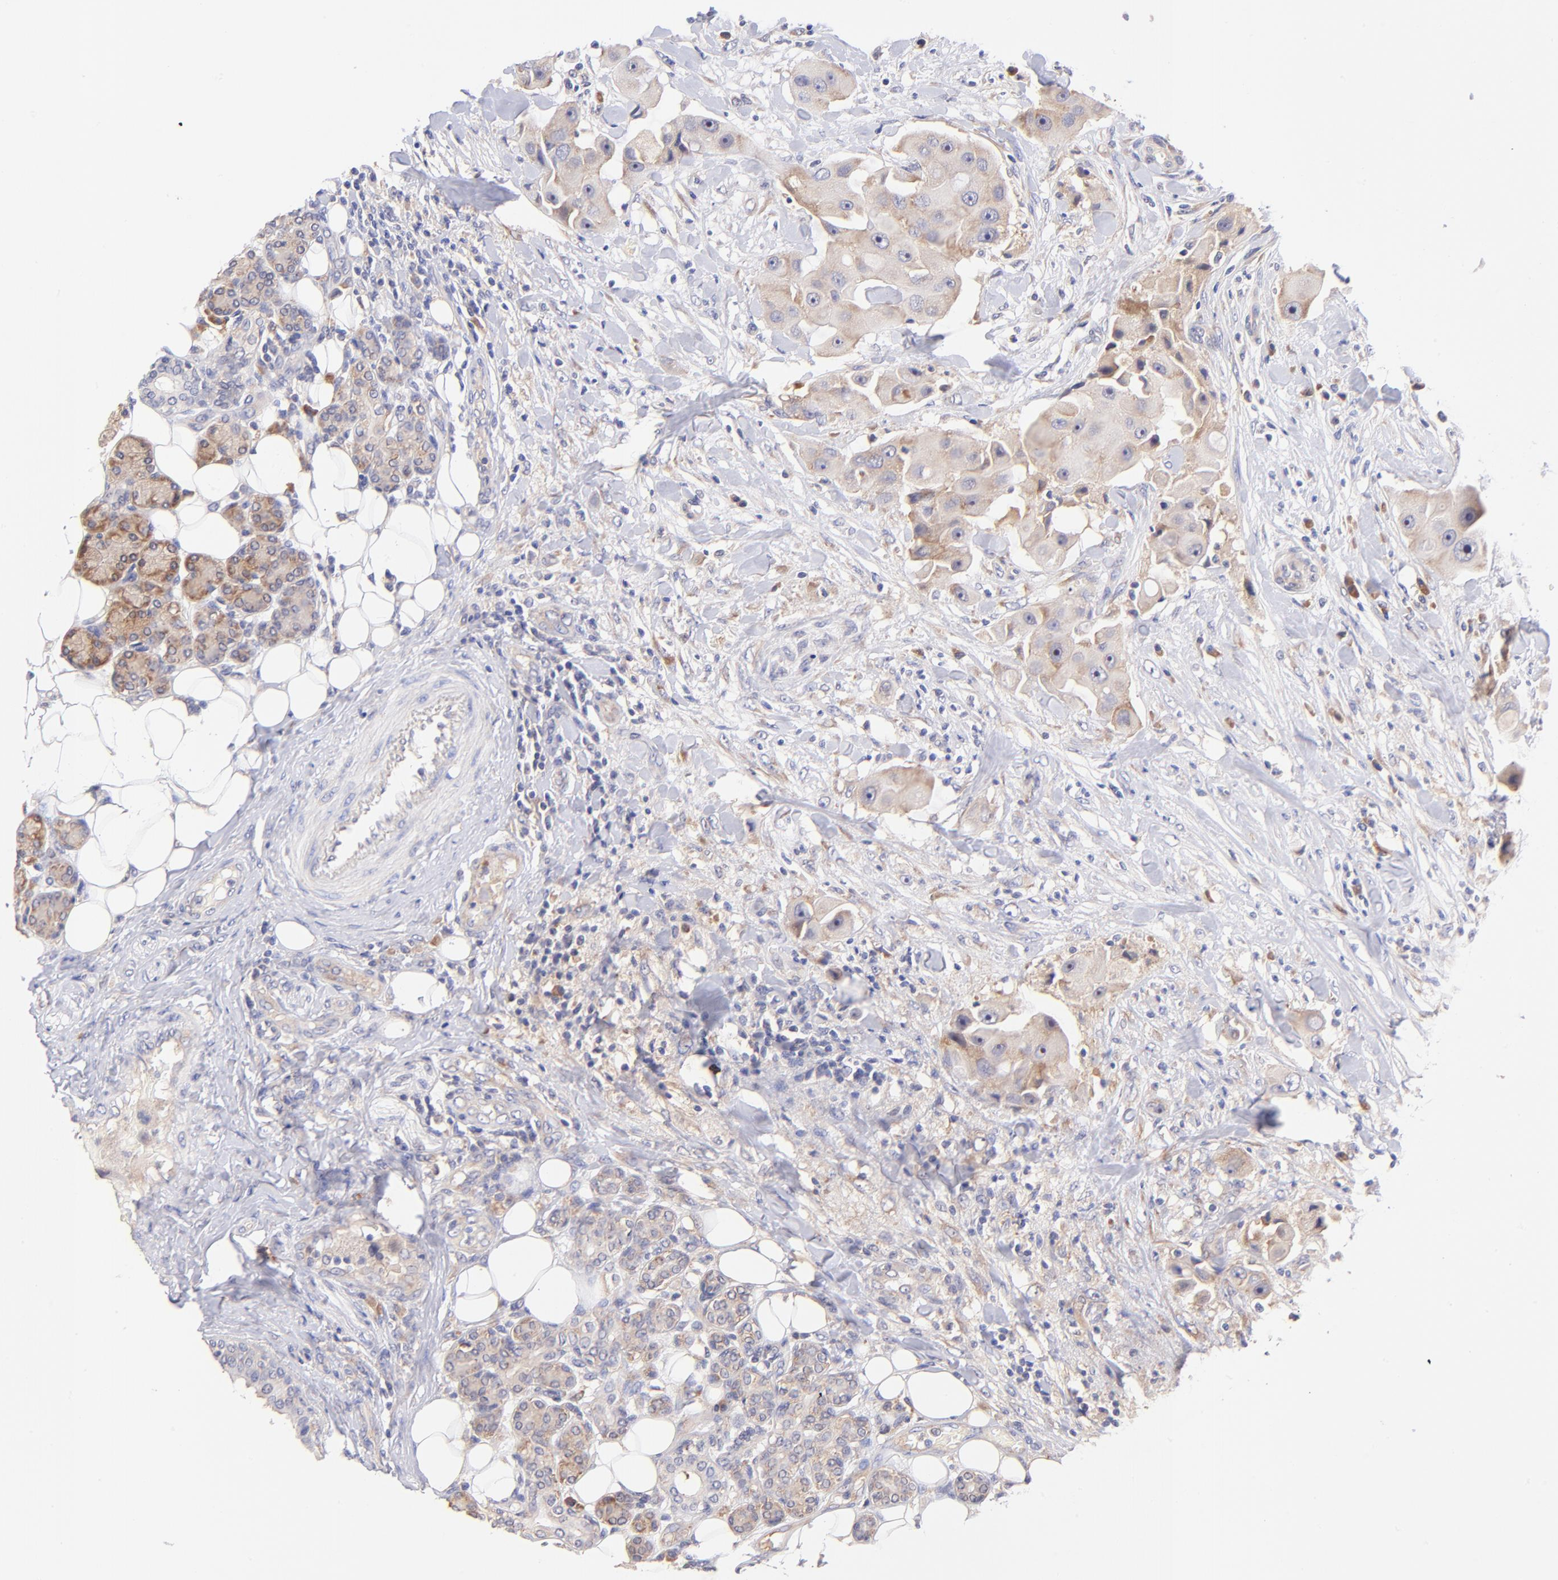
{"staining": {"intensity": "moderate", "quantity": "25%-75%", "location": "cytoplasmic/membranous"}, "tissue": "head and neck cancer", "cell_type": "Tumor cells", "image_type": "cancer", "snomed": [{"axis": "morphology", "description": "Normal tissue, NOS"}, {"axis": "morphology", "description": "Adenocarcinoma, NOS"}, {"axis": "topography", "description": "Salivary gland"}, {"axis": "topography", "description": "Head-Neck"}], "caption": "Moderate cytoplasmic/membranous positivity for a protein is seen in about 25%-75% of tumor cells of adenocarcinoma (head and neck) using immunohistochemistry.", "gene": "RPL11", "patient": {"sex": "male", "age": 80}}